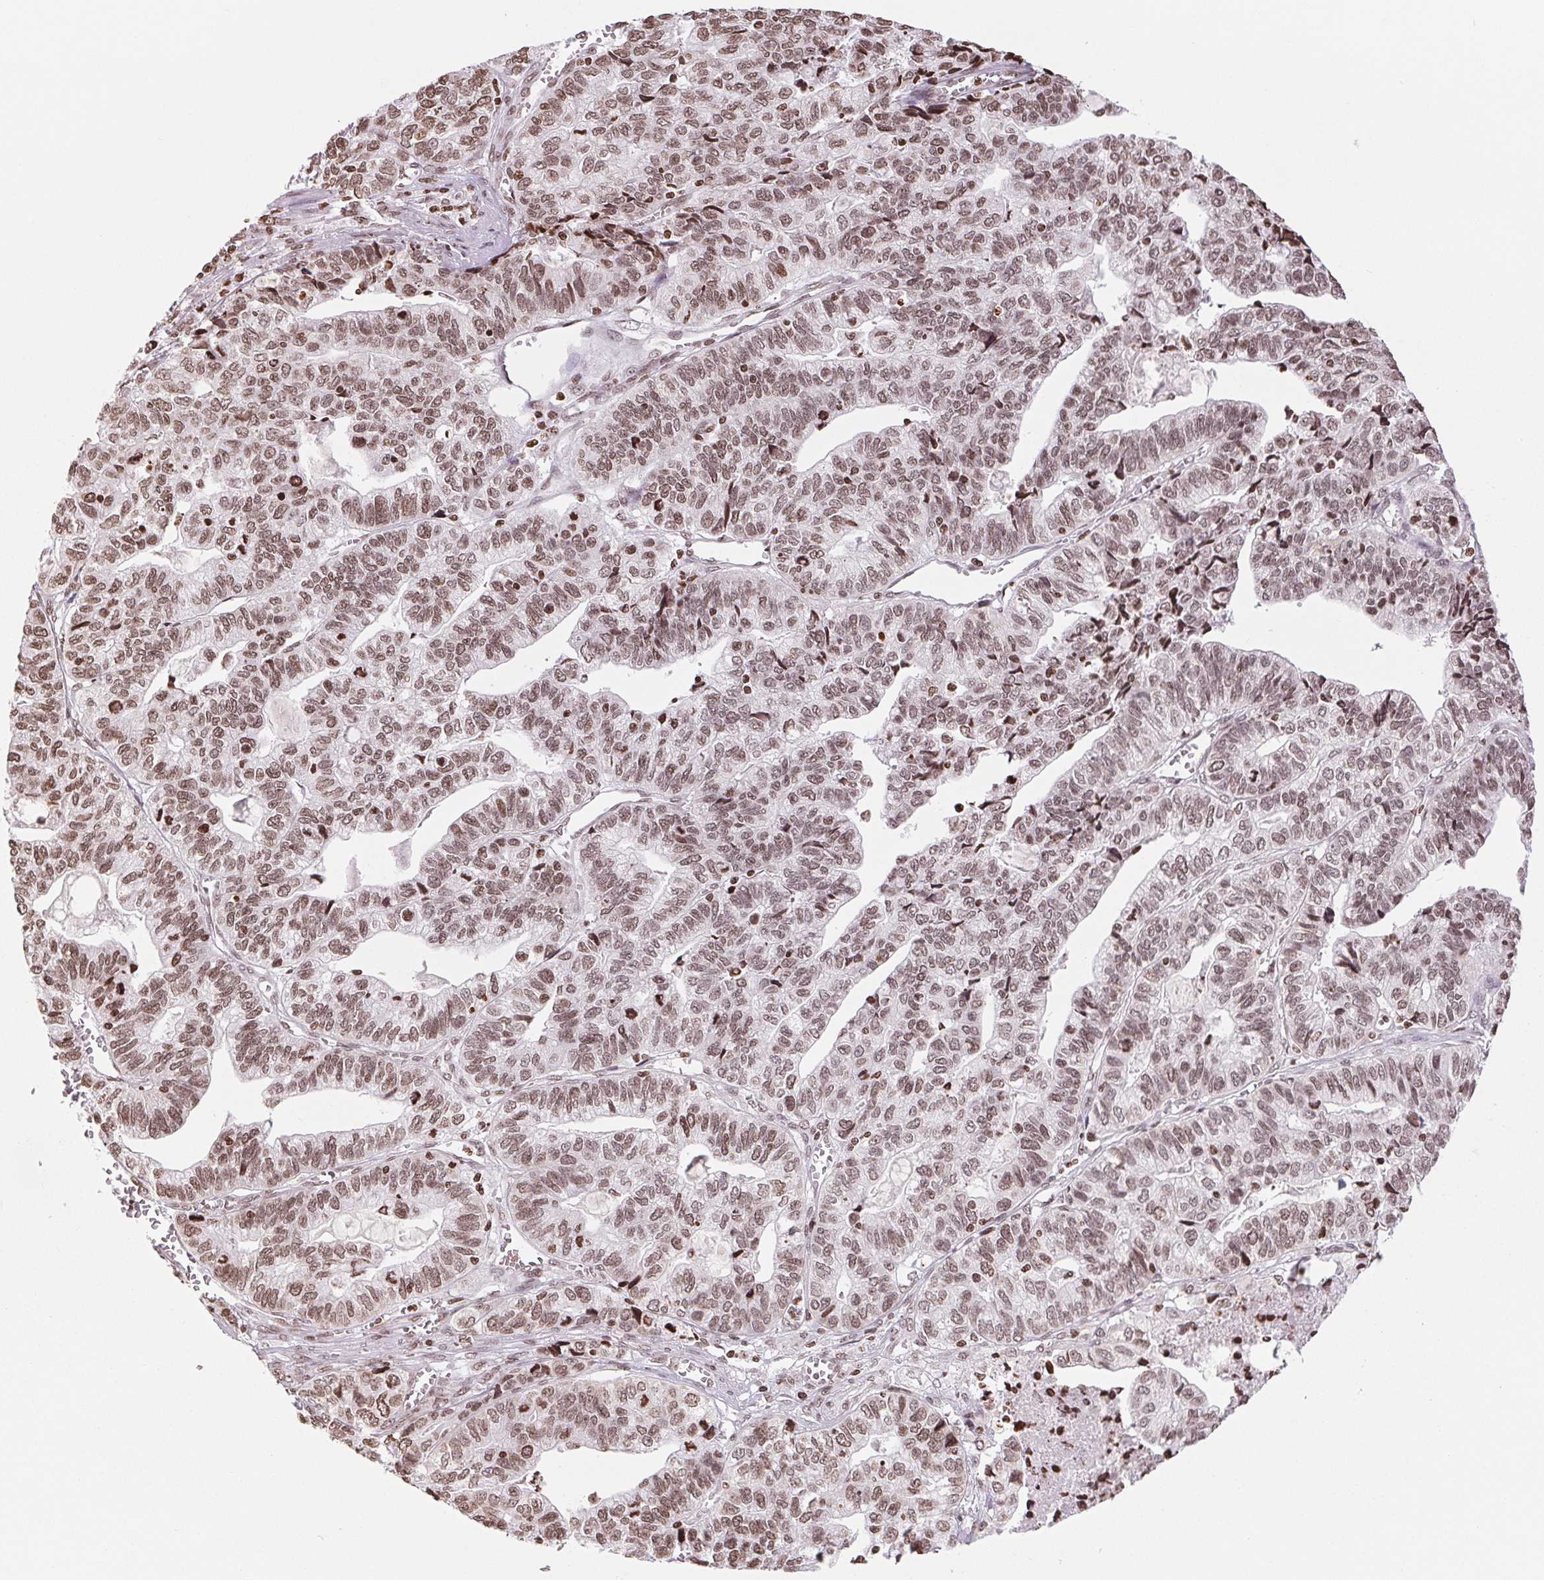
{"staining": {"intensity": "moderate", "quantity": ">75%", "location": "nuclear"}, "tissue": "stomach cancer", "cell_type": "Tumor cells", "image_type": "cancer", "snomed": [{"axis": "morphology", "description": "Adenocarcinoma, NOS"}, {"axis": "topography", "description": "Stomach, upper"}], "caption": "A brown stain shows moderate nuclear expression of a protein in stomach cancer (adenocarcinoma) tumor cells.", "gene": "SMIM12", "patient": {"sex": "female", "age": 67}}